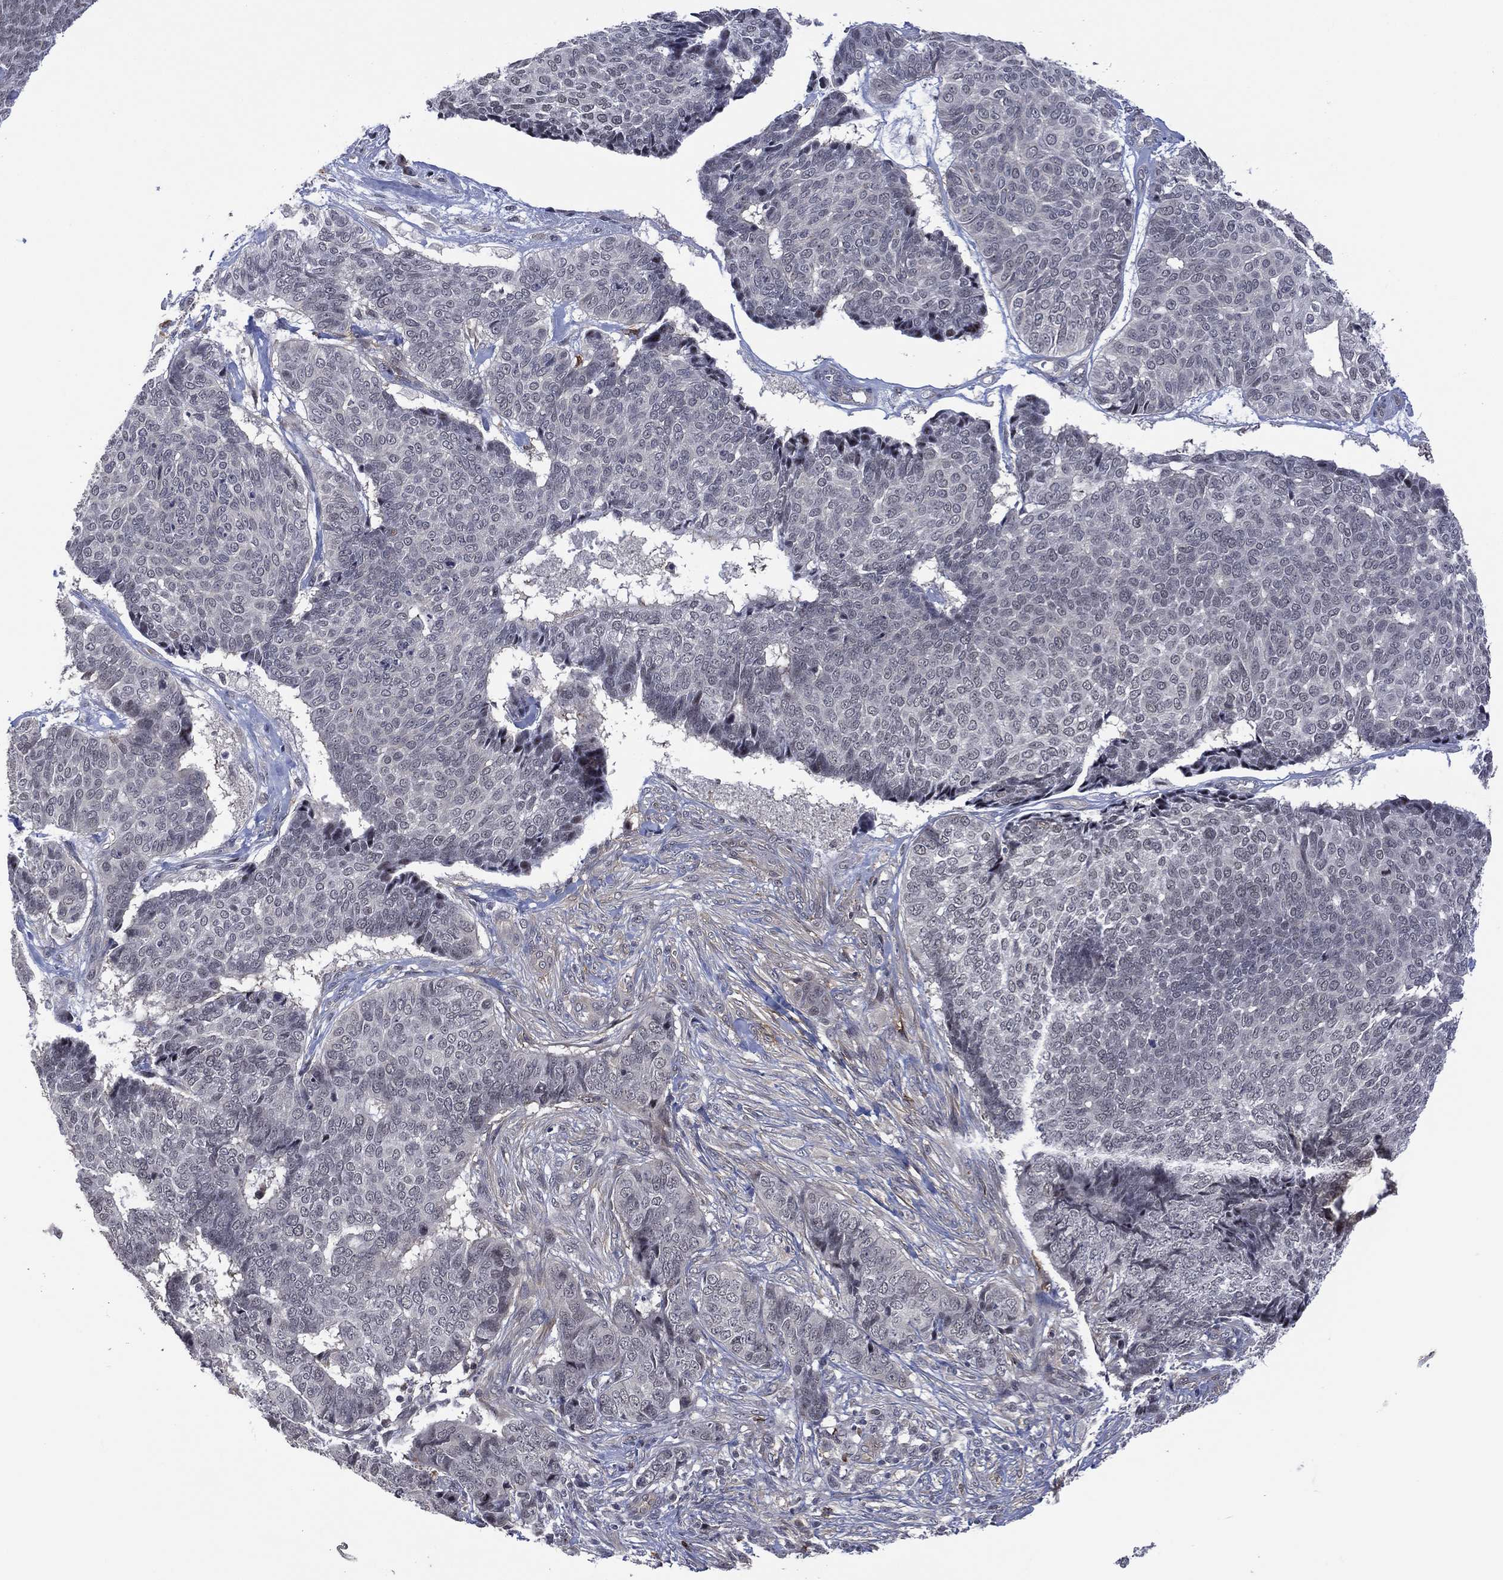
{"staining": {"intensity": "negative", "quantity": "none", "location": "none"}, "tissue": "skin cancer", "cell_type": "Tumor cells", "image_type": "cancer", "snomed": [{"axis": "morphology", "description": "Basal cell carcinoma"}, {"axis": "topography", "description": "Skin"}], "caption": "Skin basal cell carcinoma stained for a protein using IHC reveals no expression tumor cells.", "gene": "DPP4", "patient": {"sex": "male", "age": 86}}